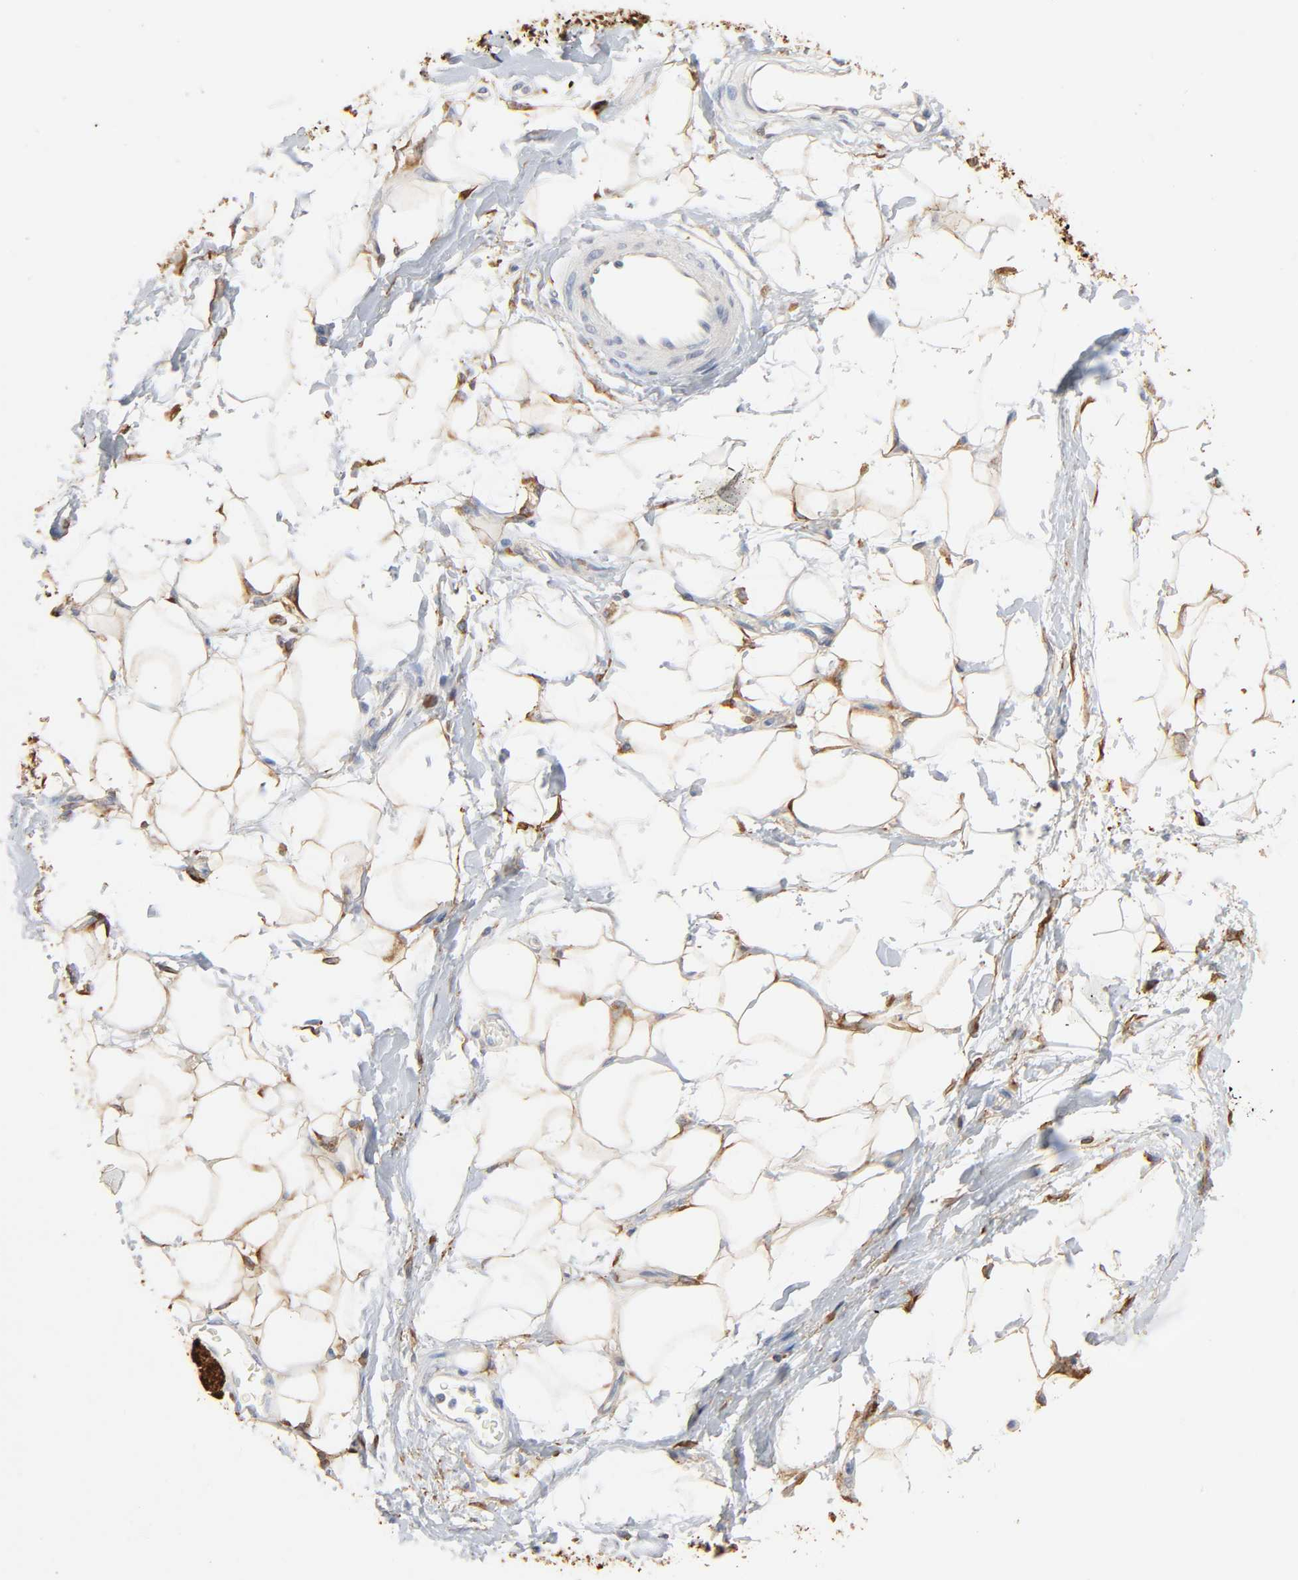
{"staining": {"intensity": "moderate", "quantity": ">75%", "location": "cytoplasmic/membranous"}, "tissue": "adipose tissue", "cell_type": "Adipocytes", "image_type": "normal", "snomed": [{"axis": "morphology", "description": "Normal tissue, NOS"}, {"axis": "morphology", "description": "Urothelial carcinoma, High grade"}, {"axis": "topography", "description": "Vascular tissue"}, {"axis": "topography", "description": "Urinary bladder"}], "caption": "Adipose tissue stained for a protein exhibits moderate cytoplasmic/membranous positivity in adipocytes. The staining was performed using DAB (3,3'-diaminobenzidine), with brown indicating positive protein expression. Nuclei are stained blue with hematoxylin.", "gene": "BIN1", "patient": {"sex": "female", "age": 56}}